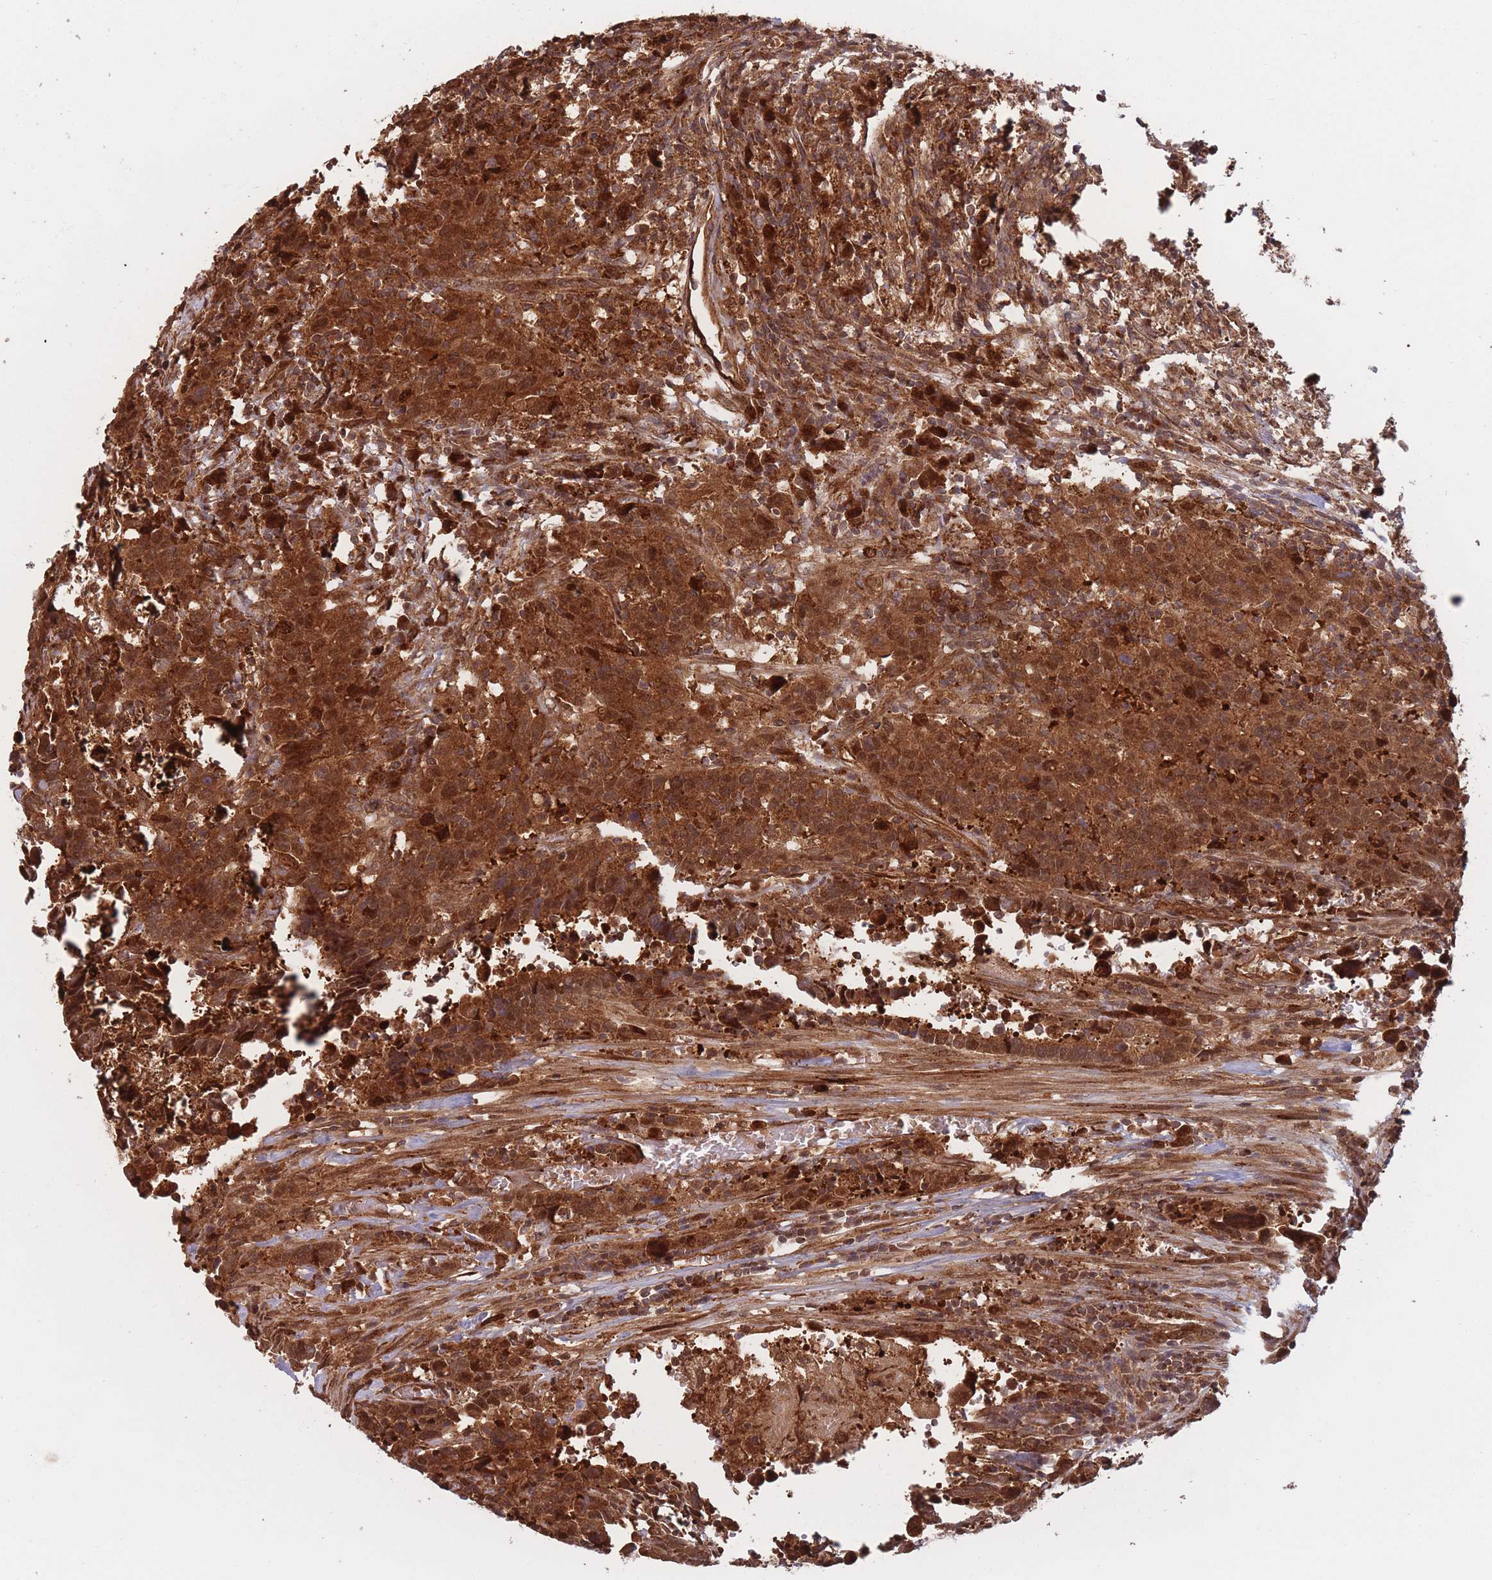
{"staining": {"intensity": "strong", "quantity": ">75%", "location": "cytoplasmic/membranous,nuclear"}, "tissue": "urothelial cancer", "cell_type": "Tumor cells", "image_type": "cancer", "snomed": [{"axis": "morphology", "description": "Urothelial carcinoma, High grade"}, {"axis": "topography", "description": "Urinary bladder"}], "caption": "Immunohistochemical staining of urothelial cancer demonstrates strong cytoplasmic/membranous and nuclear protein expression in about >75% of tumor cells.", "gene": "PODXL2", "patient": {"sex": "male", "age": 61}}